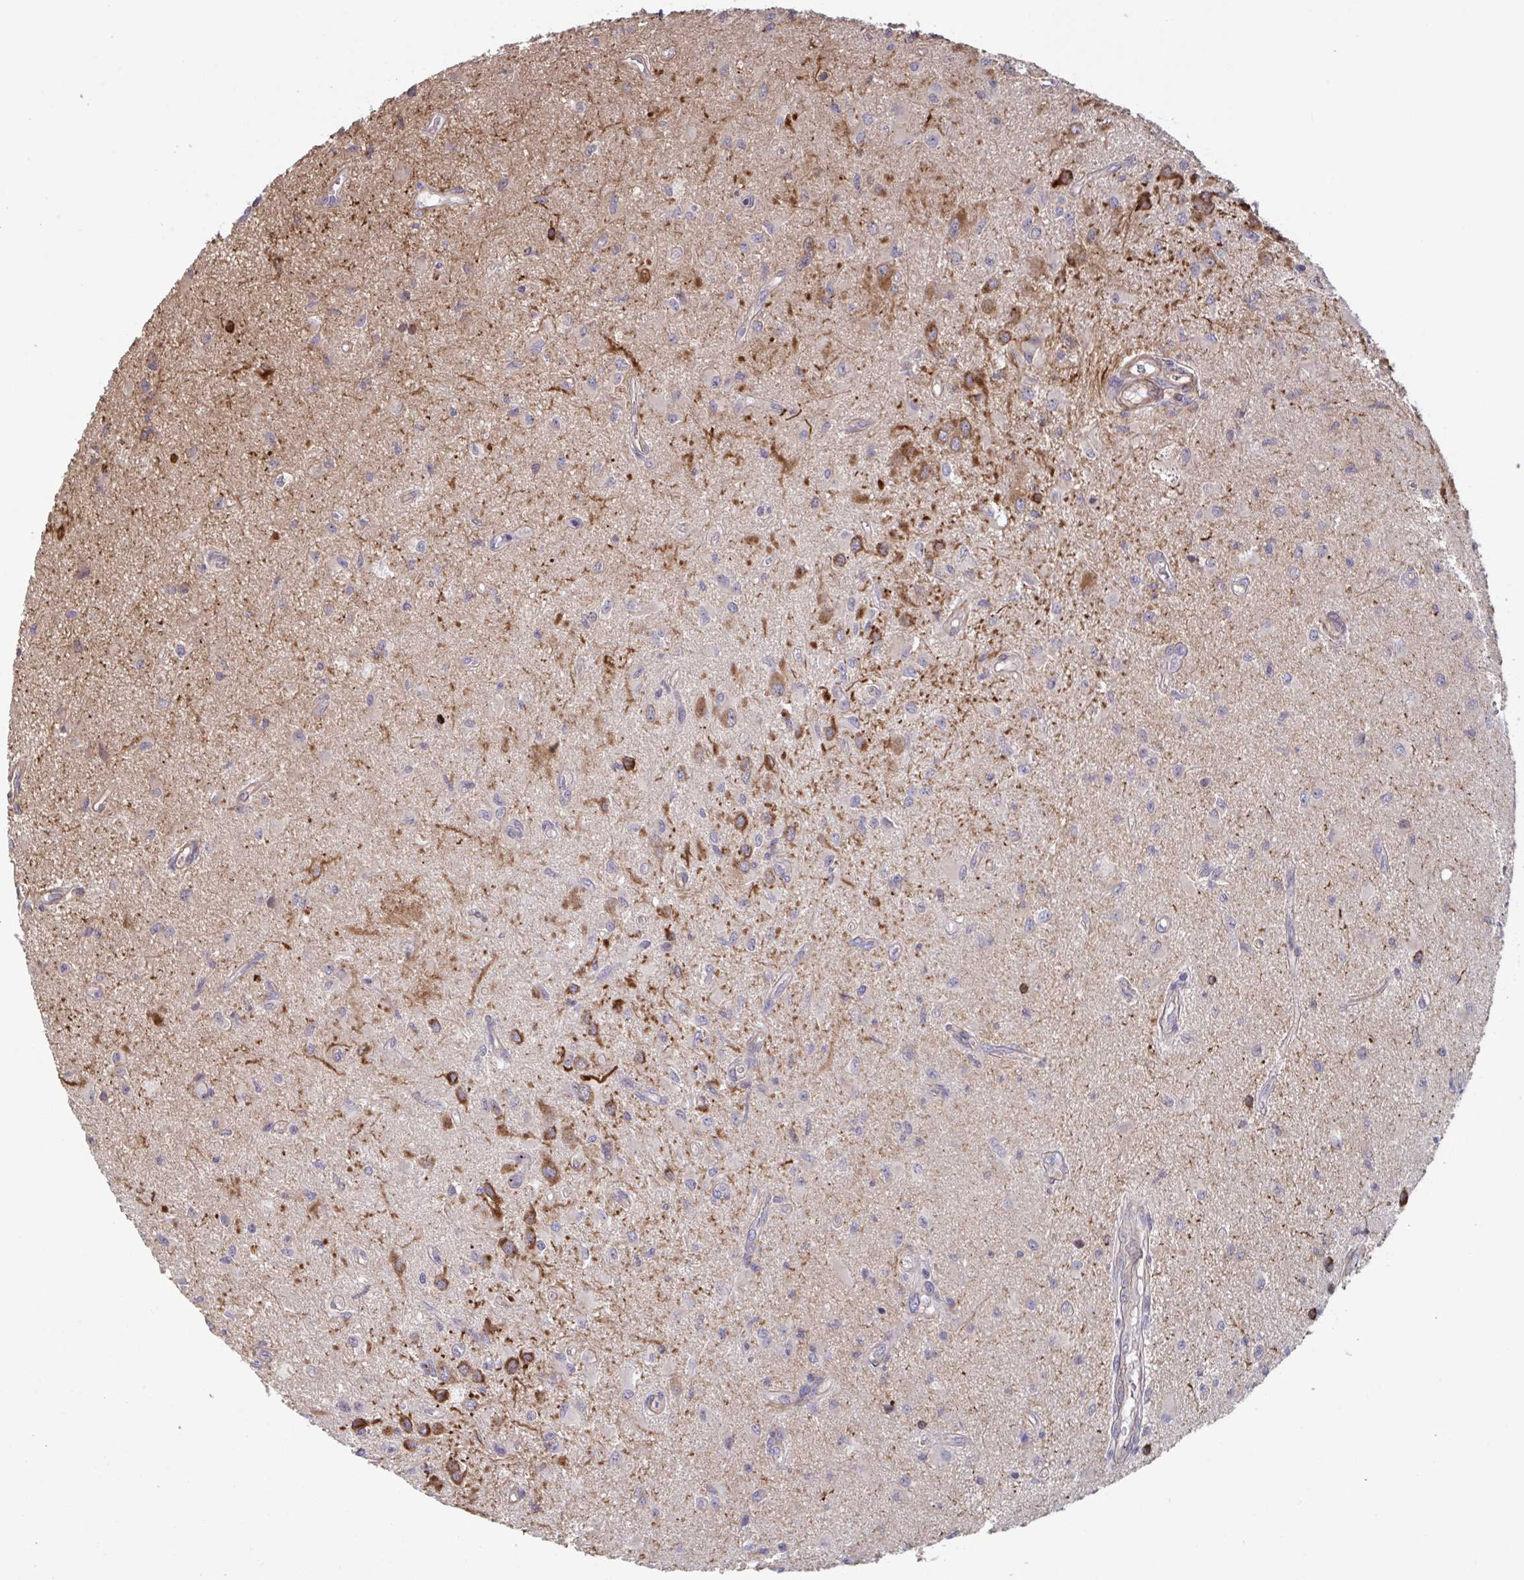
{"staining": {"intensity": "moderate", "quantity": "<25%", "location": "cytoplasmic/membranous"}, "tissue": "glioma", "cell_type": "Tumor cells", "image_type": "cancer", "snomed": [{"axis": "morphology", "description": "Glioma, malignant, High grade"}, {"axis": "topography", "description": "Brain"}], "caption": "Immunohistochemical staining of human malignant high-grade glioma shows low levels of moderate cytoplasmic/membranous staining in approximately <25% of tumor cells. Nuclei are stained in blue.", "gene": "TNFSF10", "patient": {"sex": "male", "age": 67}}